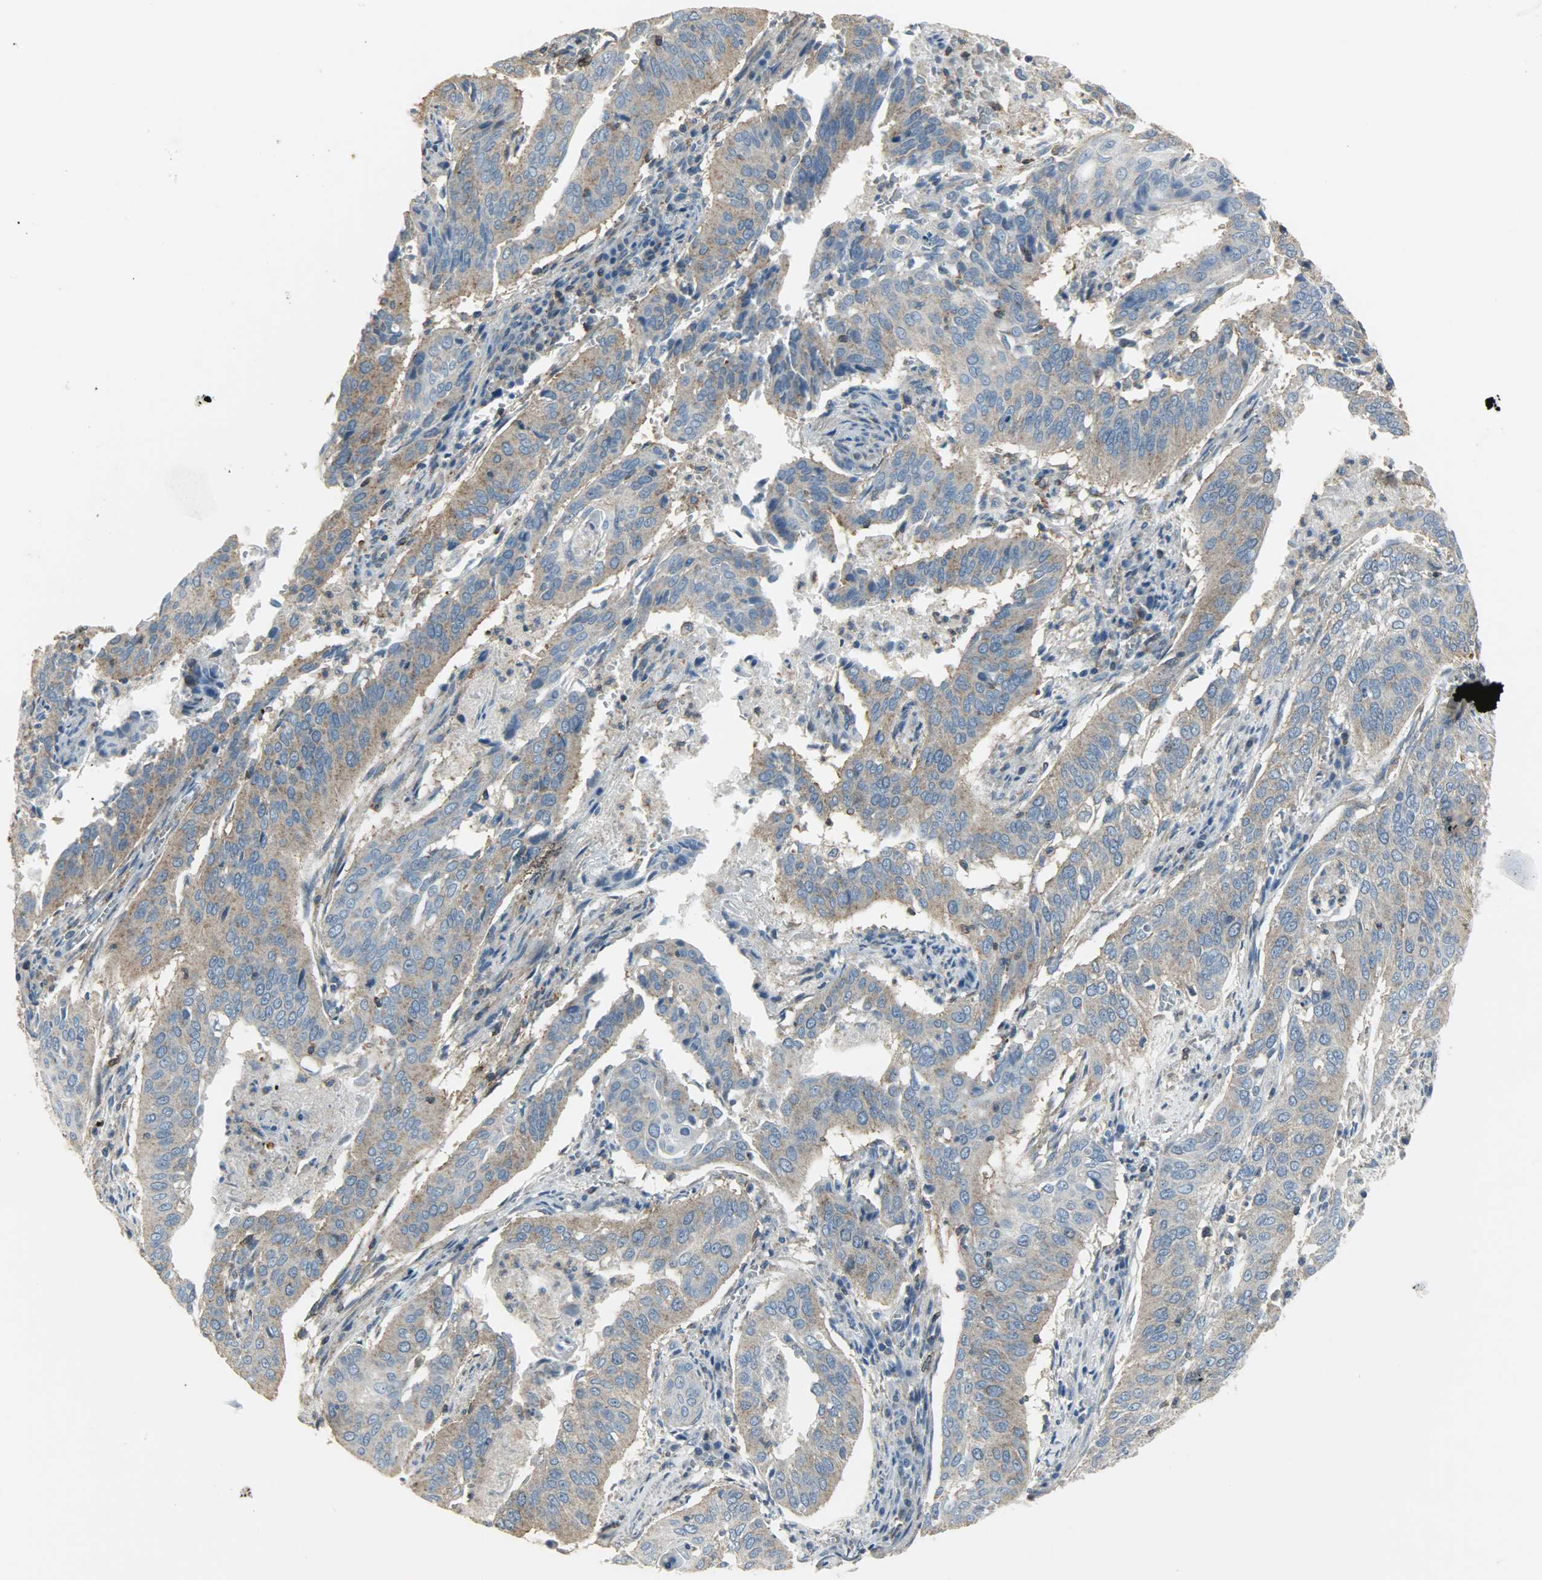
{"staining": {"intensity": "moderate", "quantity": ">75%", "location": "cytoplasmic/membranous"}, "tissue": "cervical cancer", "cell_type": "Tumor cells", "image_type": "cancer", "snomed": [{"axis": "morphology", "description": "Squamous cell carcinoma, NOS"}, {"axis": "topography", "description": "Cervix"}], "caption": "Protein staining of cervical cancer tissue reveals moderate cytoplasmic/membranous expression in about >75% of tumor cells.", "gene": "DNAJA4", "patient": {"sex": "female", "age": 39}}